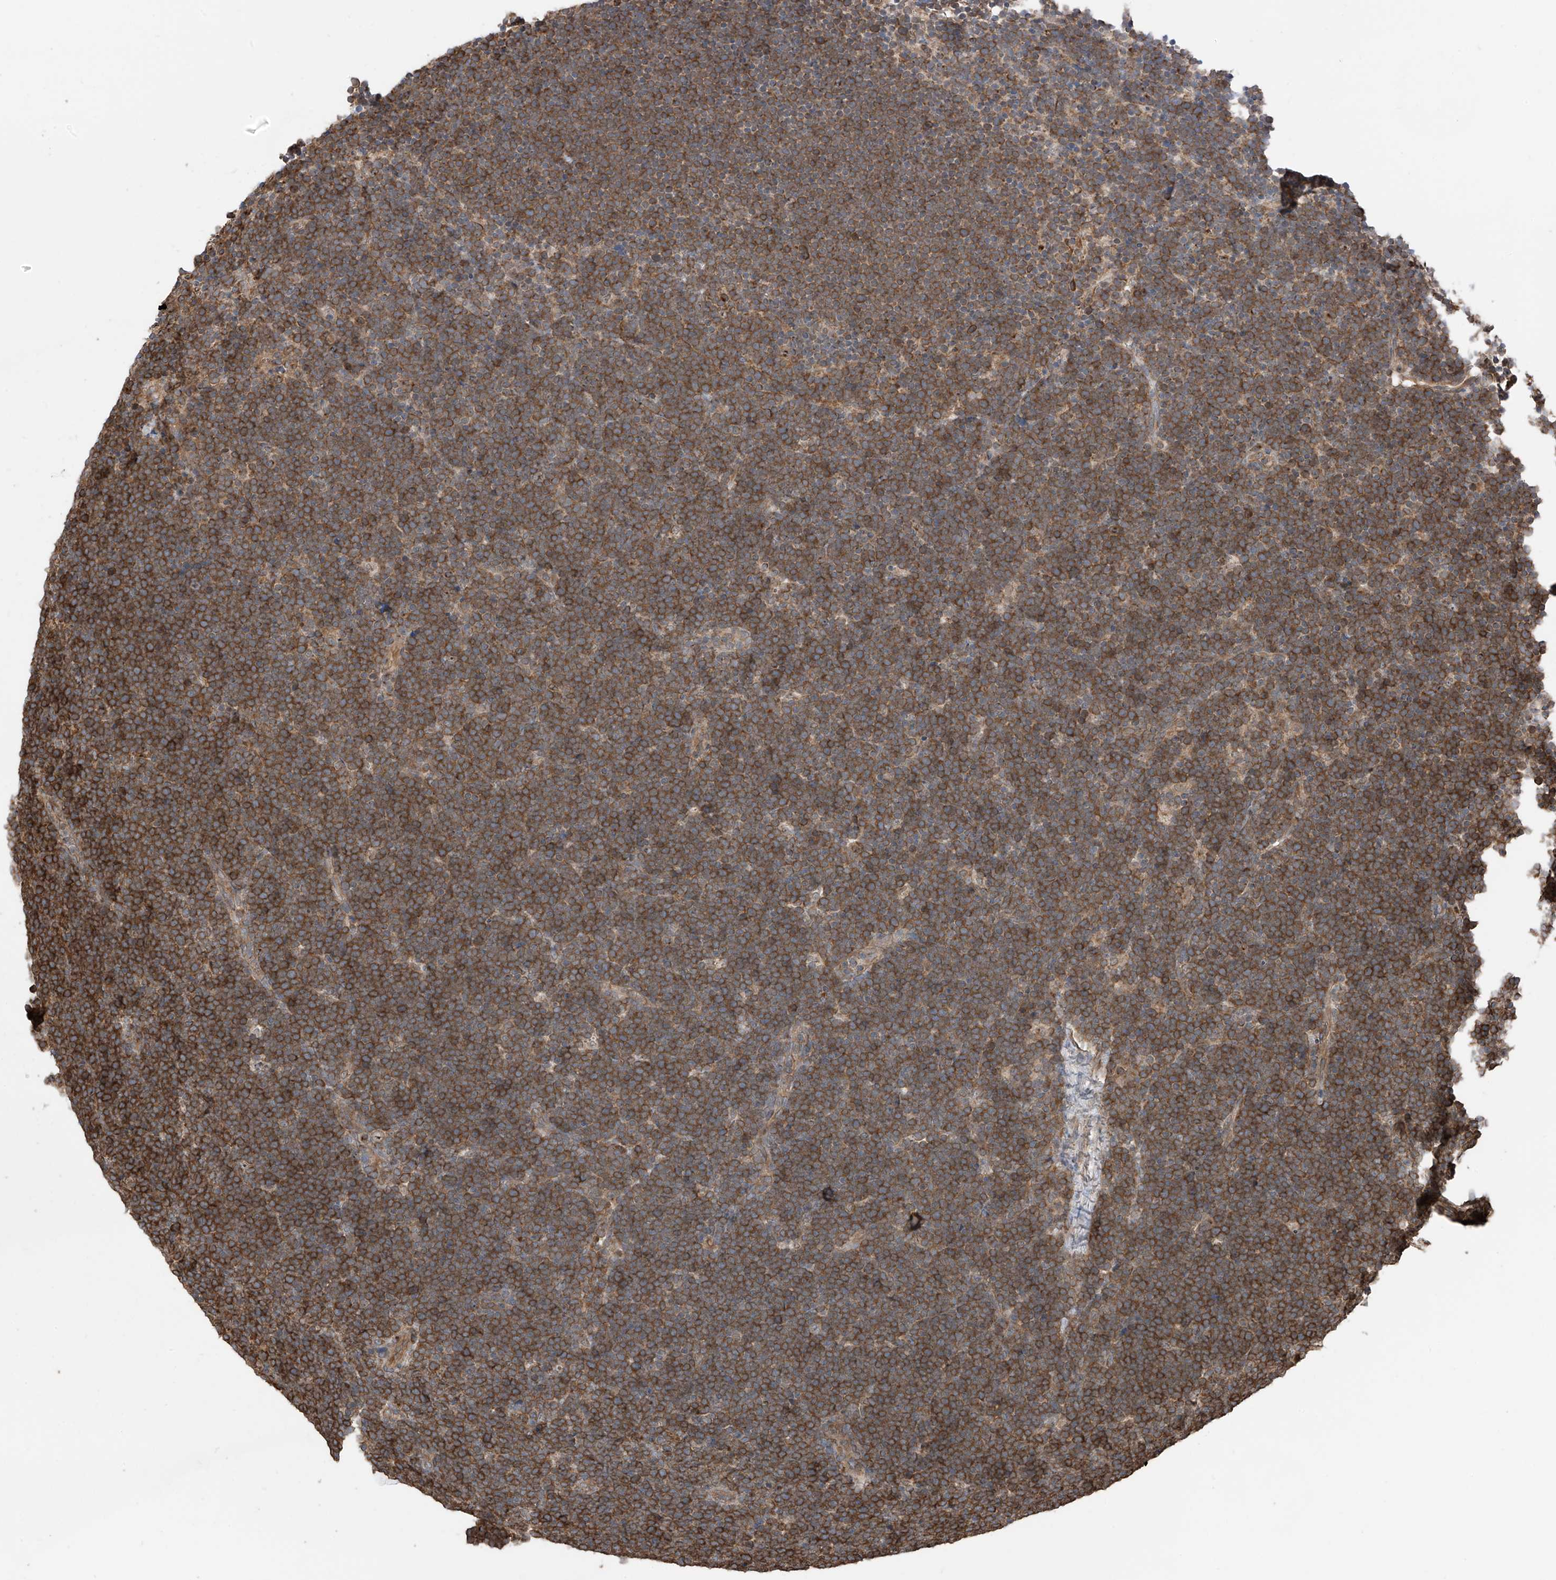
{"staining": {"intensity": "strong", "quantity": ">75%", "location": "cytoplasmic/membranous"}, "tissue": "lymphoma", "cell_type": "Tumor cells", "image_type": "cancer", "snomed": [{"axis": "morphology", "description": "Malignant lymphoma, non-Hodgkin's type, High grade"}, {"axis": "topography", "description": "Lymph node"}], "caption": "Brown immunohistochemical staining in malignant lymphoma, non-Hodgkin's type (high-grade) displays strong cytoplasmic/membranous staining in approximately >75% of tumor cells. The staining was performed using DAB to visualize the protein expression in brown, while the nuclei were stained in blue with hematoxylin (Magnification: 20x).", "gene": "RPAIN", "patient": {"sex": "male", "age": 13}}